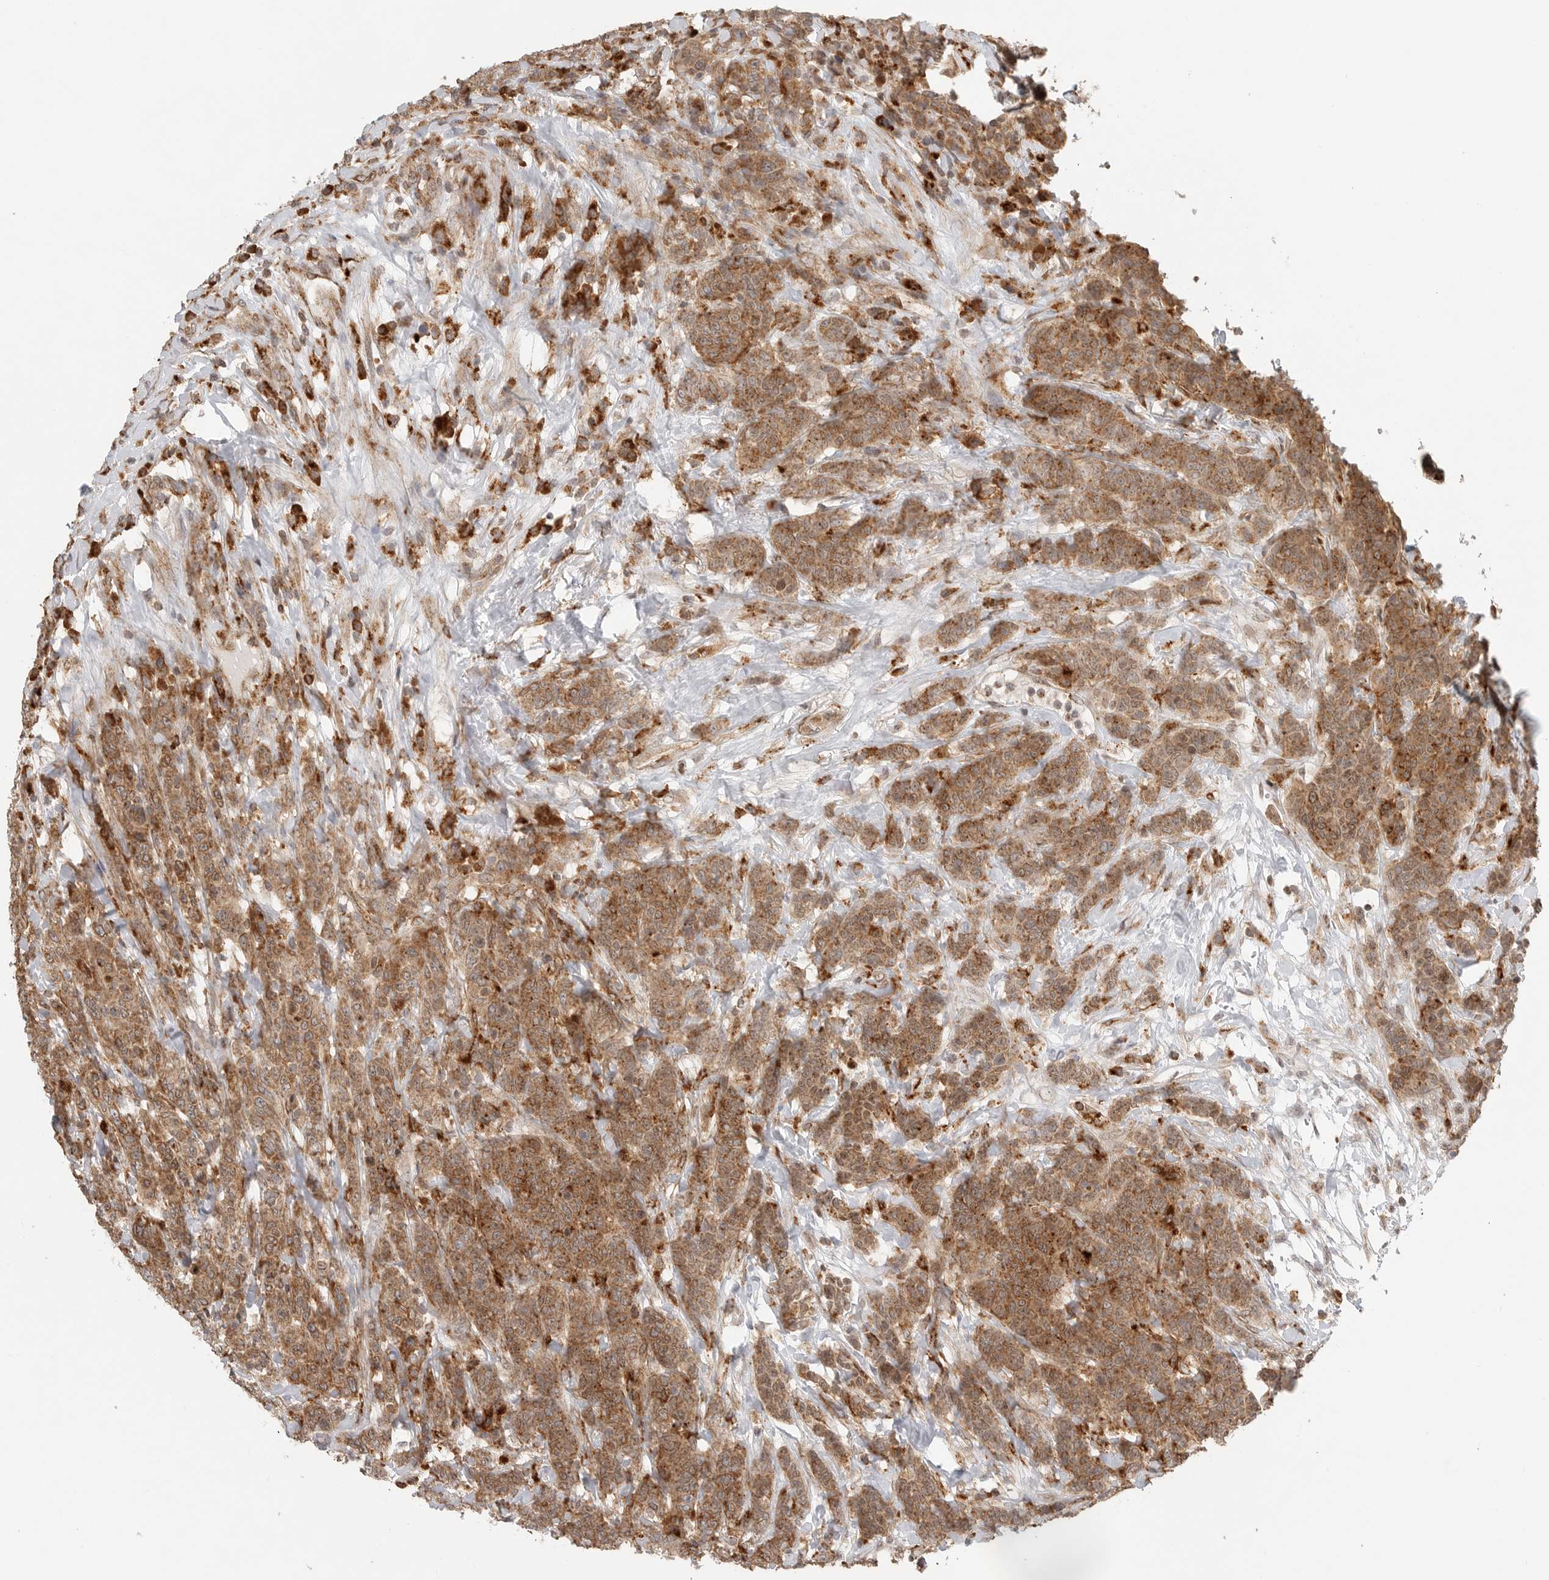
{"staining": {"intensity": "moderate", "quantity": ">75%", "location": "cytoplasmic/membranous"}, "tissue": "breast cancer", "cell_type": "Tumor cells", "image_type": "cancer", "snomed": [{"axis": "morphology", "description": "Duct carcinoma"}, {"axis": "topography", "description": "Breast"}], "caption": "Protein expression analysis of intraductal carcinoma (breast) displays moderate cytoplasmic/membranous expression in about >75% of tumor cells.", "gene": "IDUA", "patient": {"sex": "female", "age": 37}}